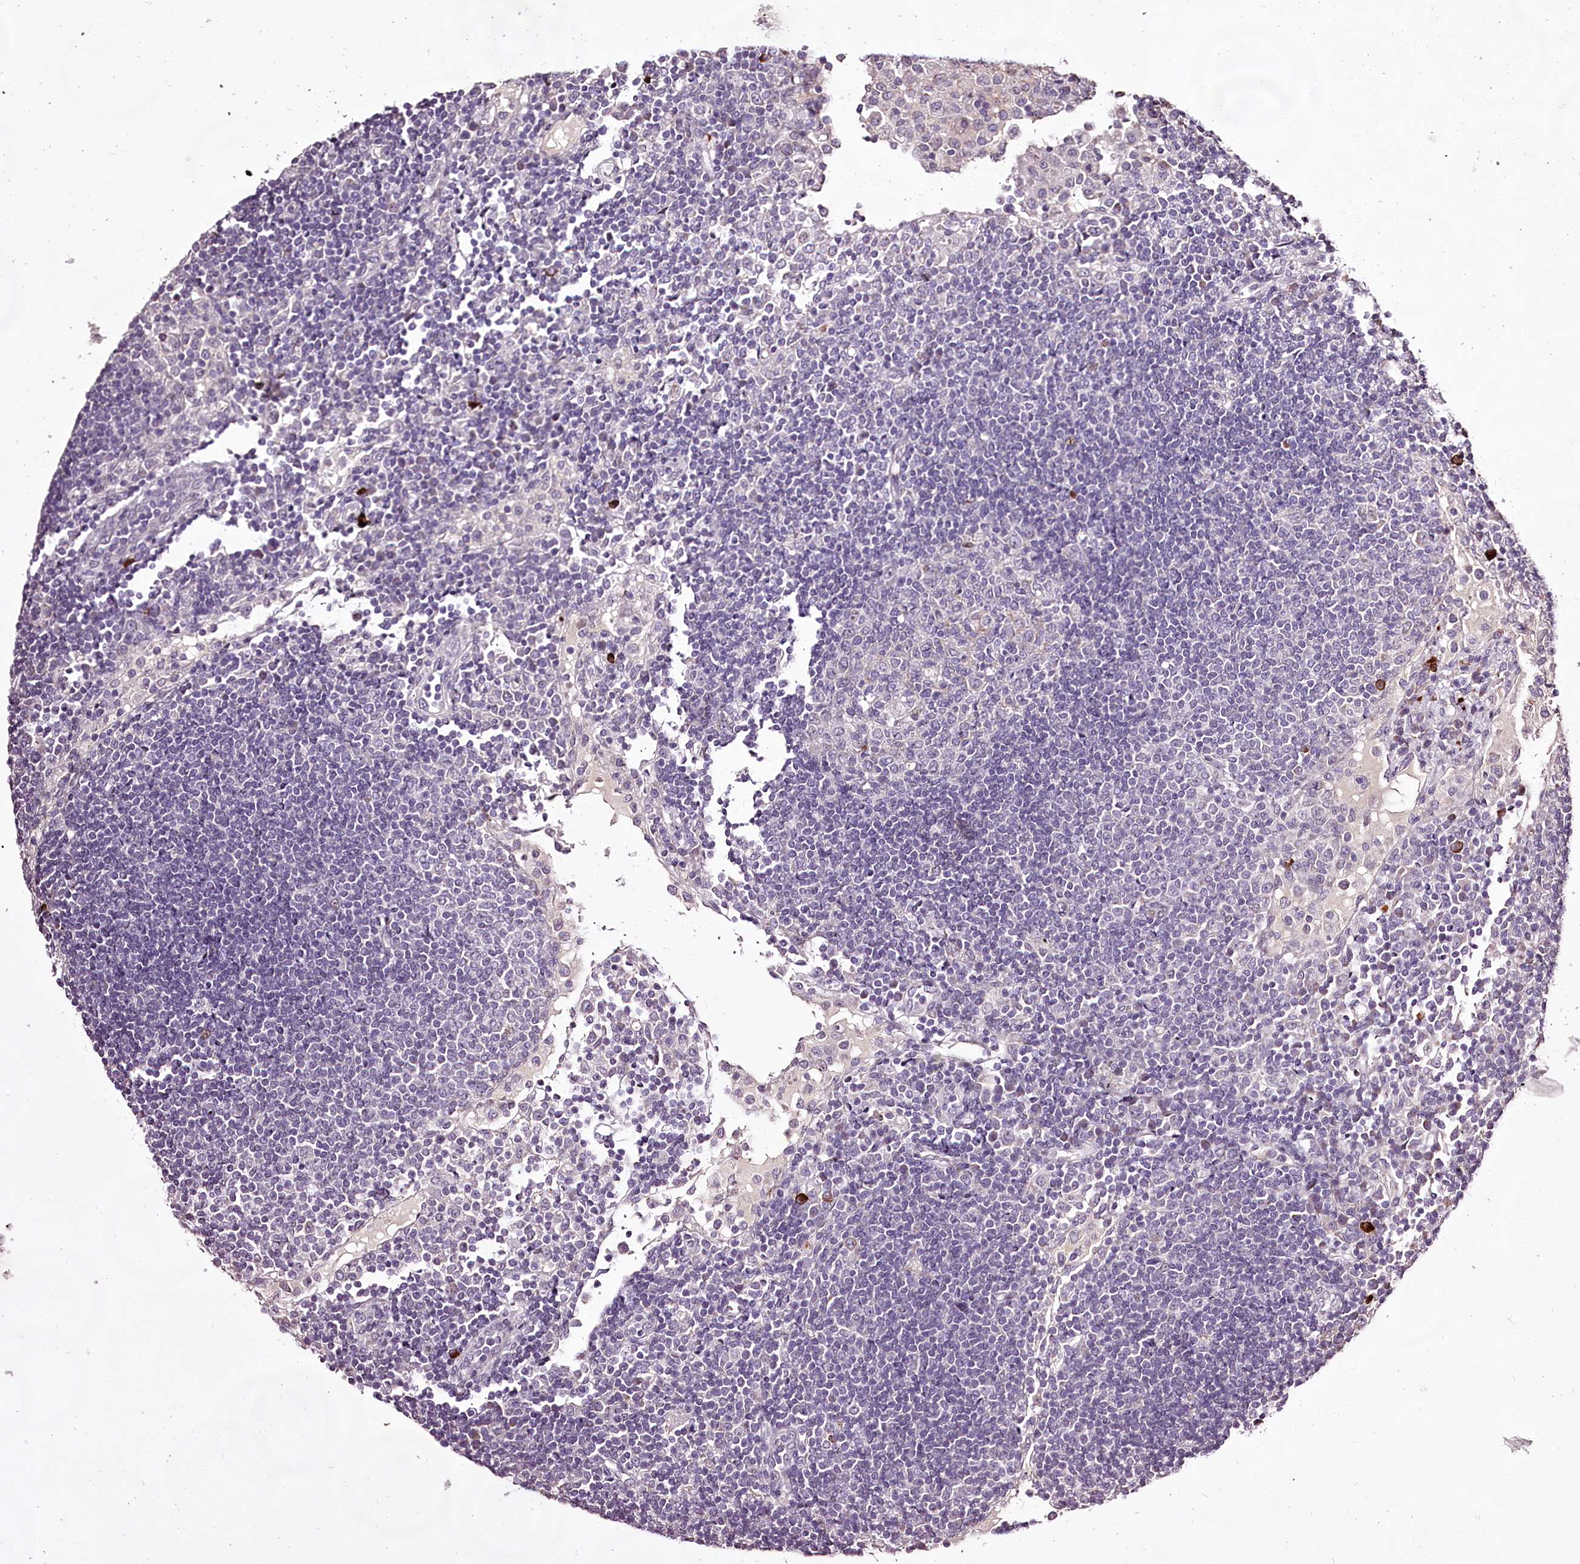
{"staining": {"intensity": "negative", "quantity": "none", "location": "none"}, "tissue": "lymph node", "cell_type": "Germinal center cells", "image_type": "normal", "snomed": [{"axis": "morphology", "description": "Normal tissue, NOS"}, {"axis": "topography", "description": "Lymph node"}], "caption": "Human lymph node stained for a protein using immunohistochemistry (IHC) exhibits no expression in germinal center cells.", "gene": "C1orf56", "patient": {"sex": "female", "age": 53}}